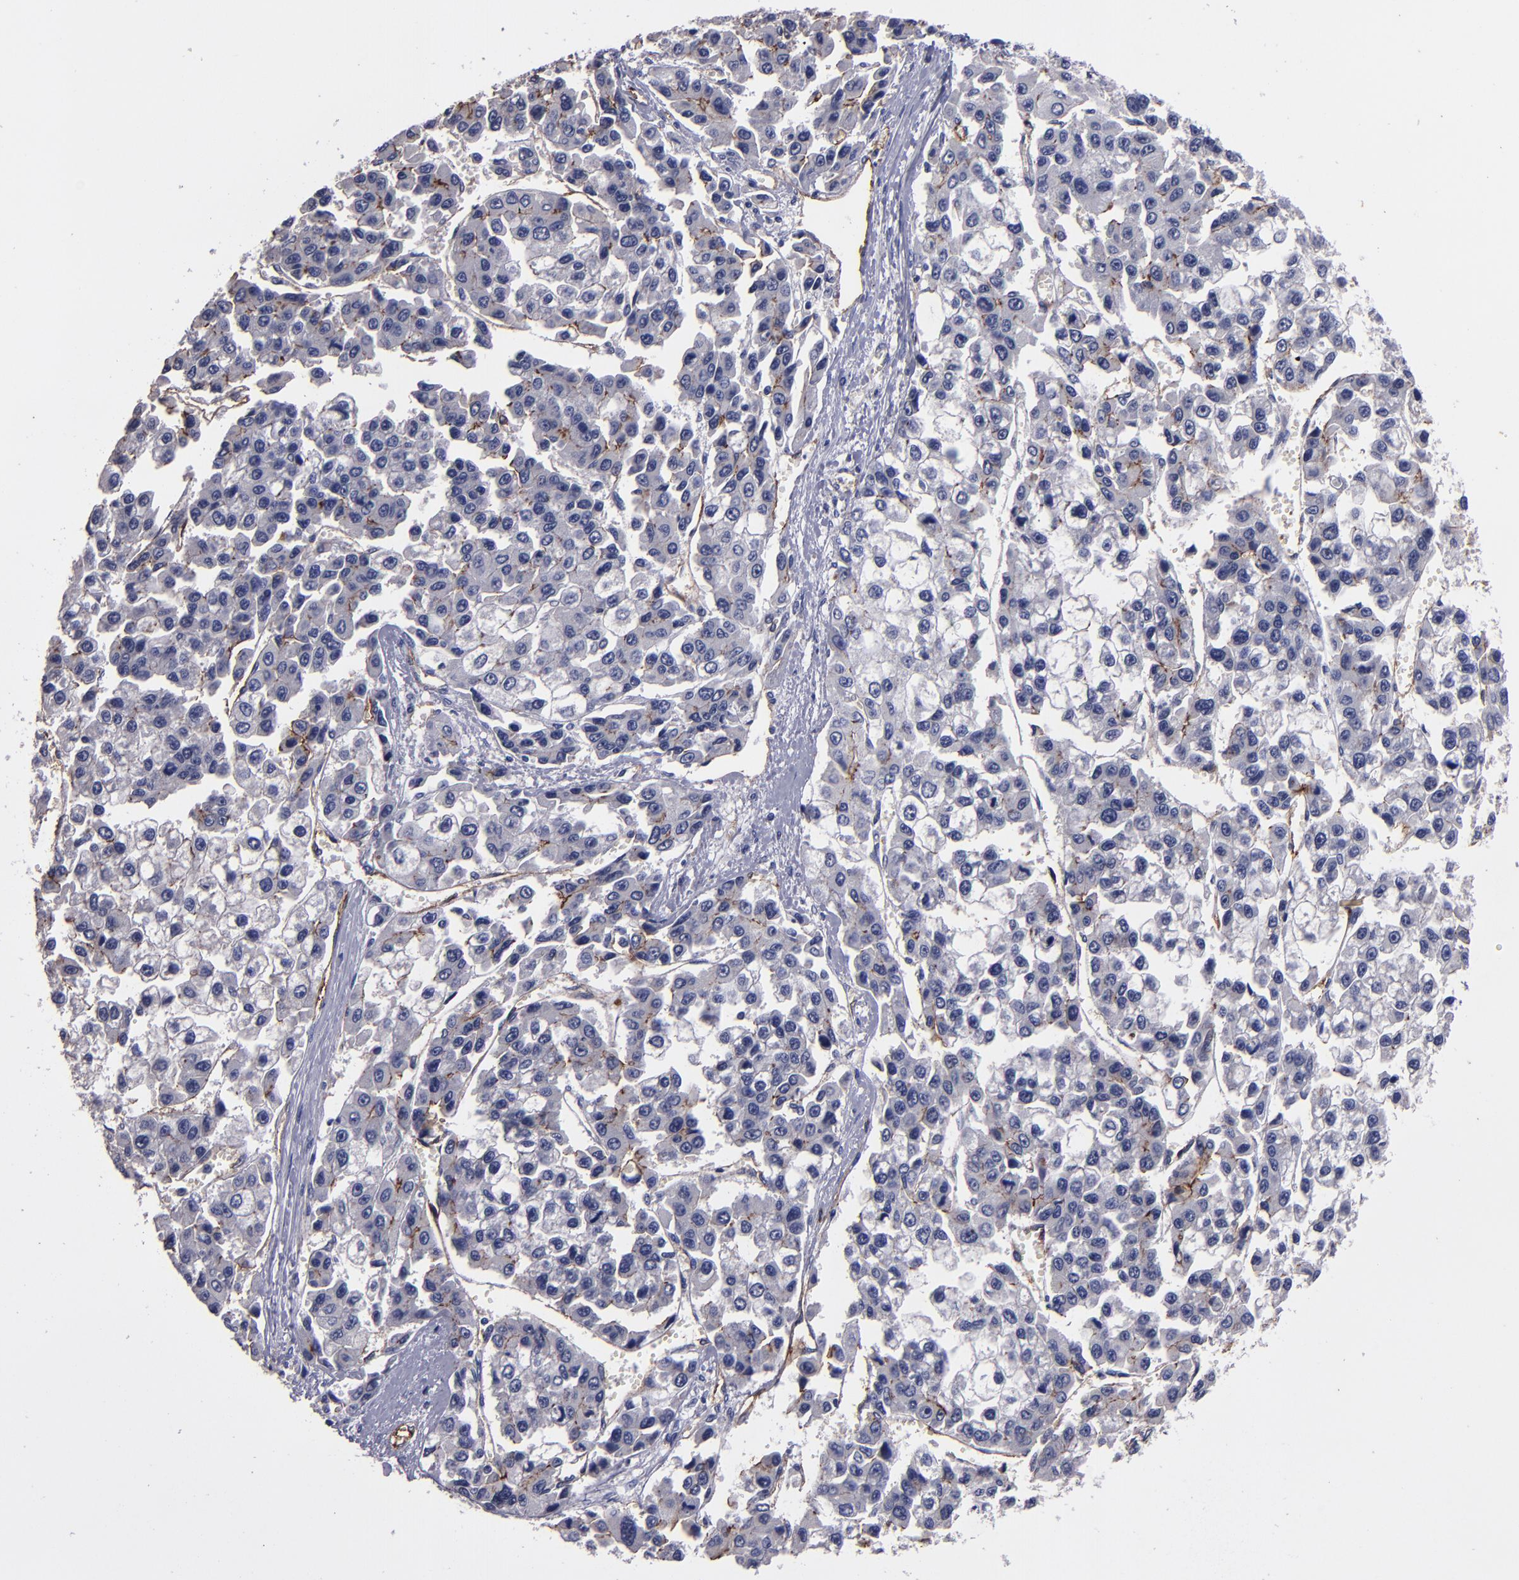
{"staining": {"intensity": "moderate", "quantity": "<25%", "location": "cytoplasmic/membranous"}, "tissue": "liver cancer", "cell_type": "Tumor cells", "image_type": "cancer", "snomed": [{"axis": "morphology", "description": "Carcinoma, Hepatocellular, NOS"}, {"axis": "topography", "description": "Liver"}], "caption": "DAB (3,3'-diaminobenzidine) immunohistochemical staining of liver cancer (hepatocellular carcinoma) exhibits moderate cytoplasmic/membranous protein expression in approximately <25% of tumor cells.", "gene": "CLDN5", "patient": {"sex": "female", "age": 66}}